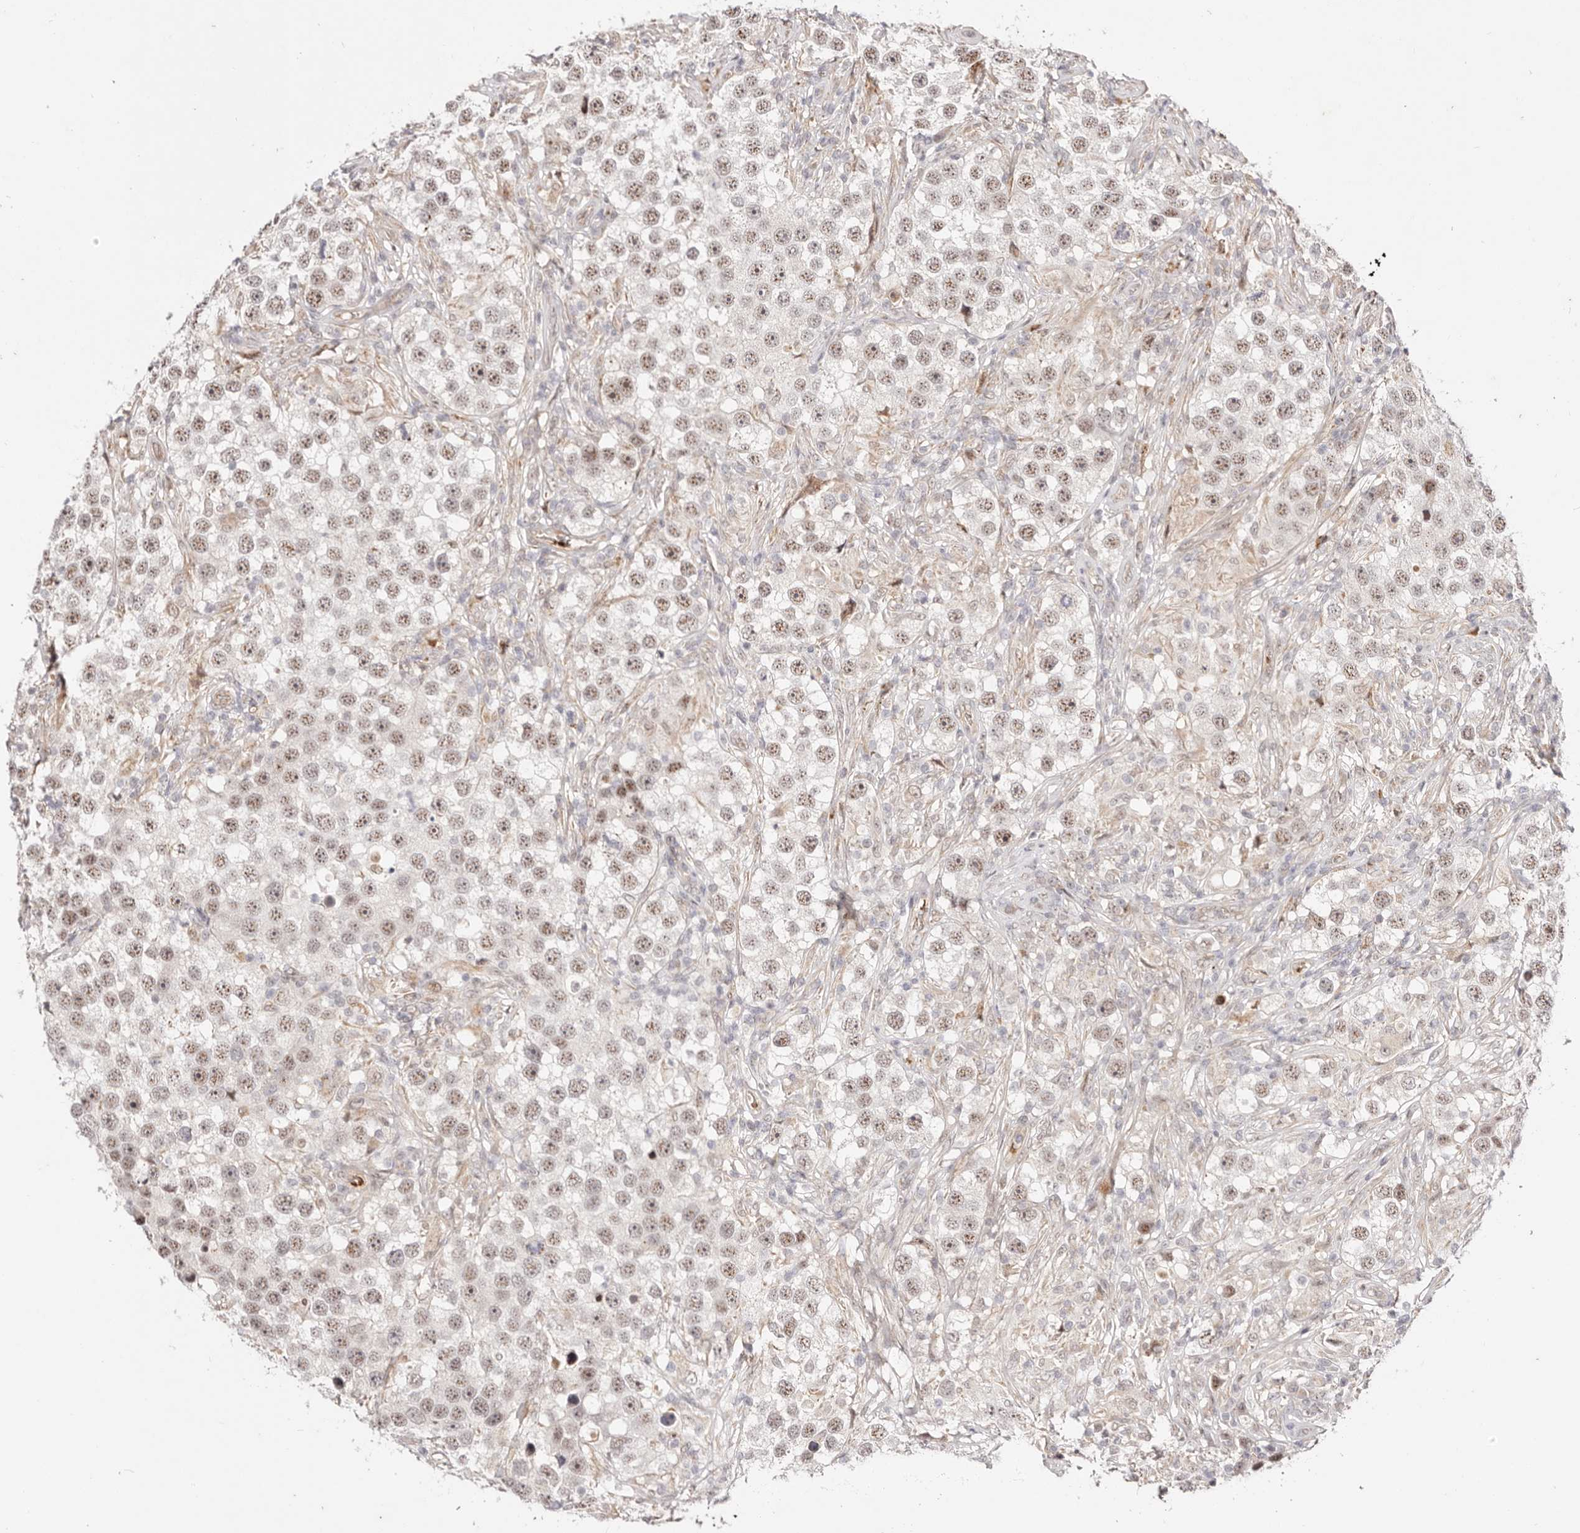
{"staining": {"intensity": "moderate", "quantity": ">75%", "location": "nuclear"}, "tissue": "testis cancer", "cell_type": "Tumor cells", "image_type": "cancer", "snomed": [{"axis": "morphology", "description": "Seminoma, NOS"}, {"axis": "topography", "description": "Testis"}], "caption": "Immunohistochemistry of testis seminoma reveals medium levels of moderate nuclear expression in approximately >75% of tumor cells.", "gene": "WRN", "patient": {"sex": "male", "age": 49}}